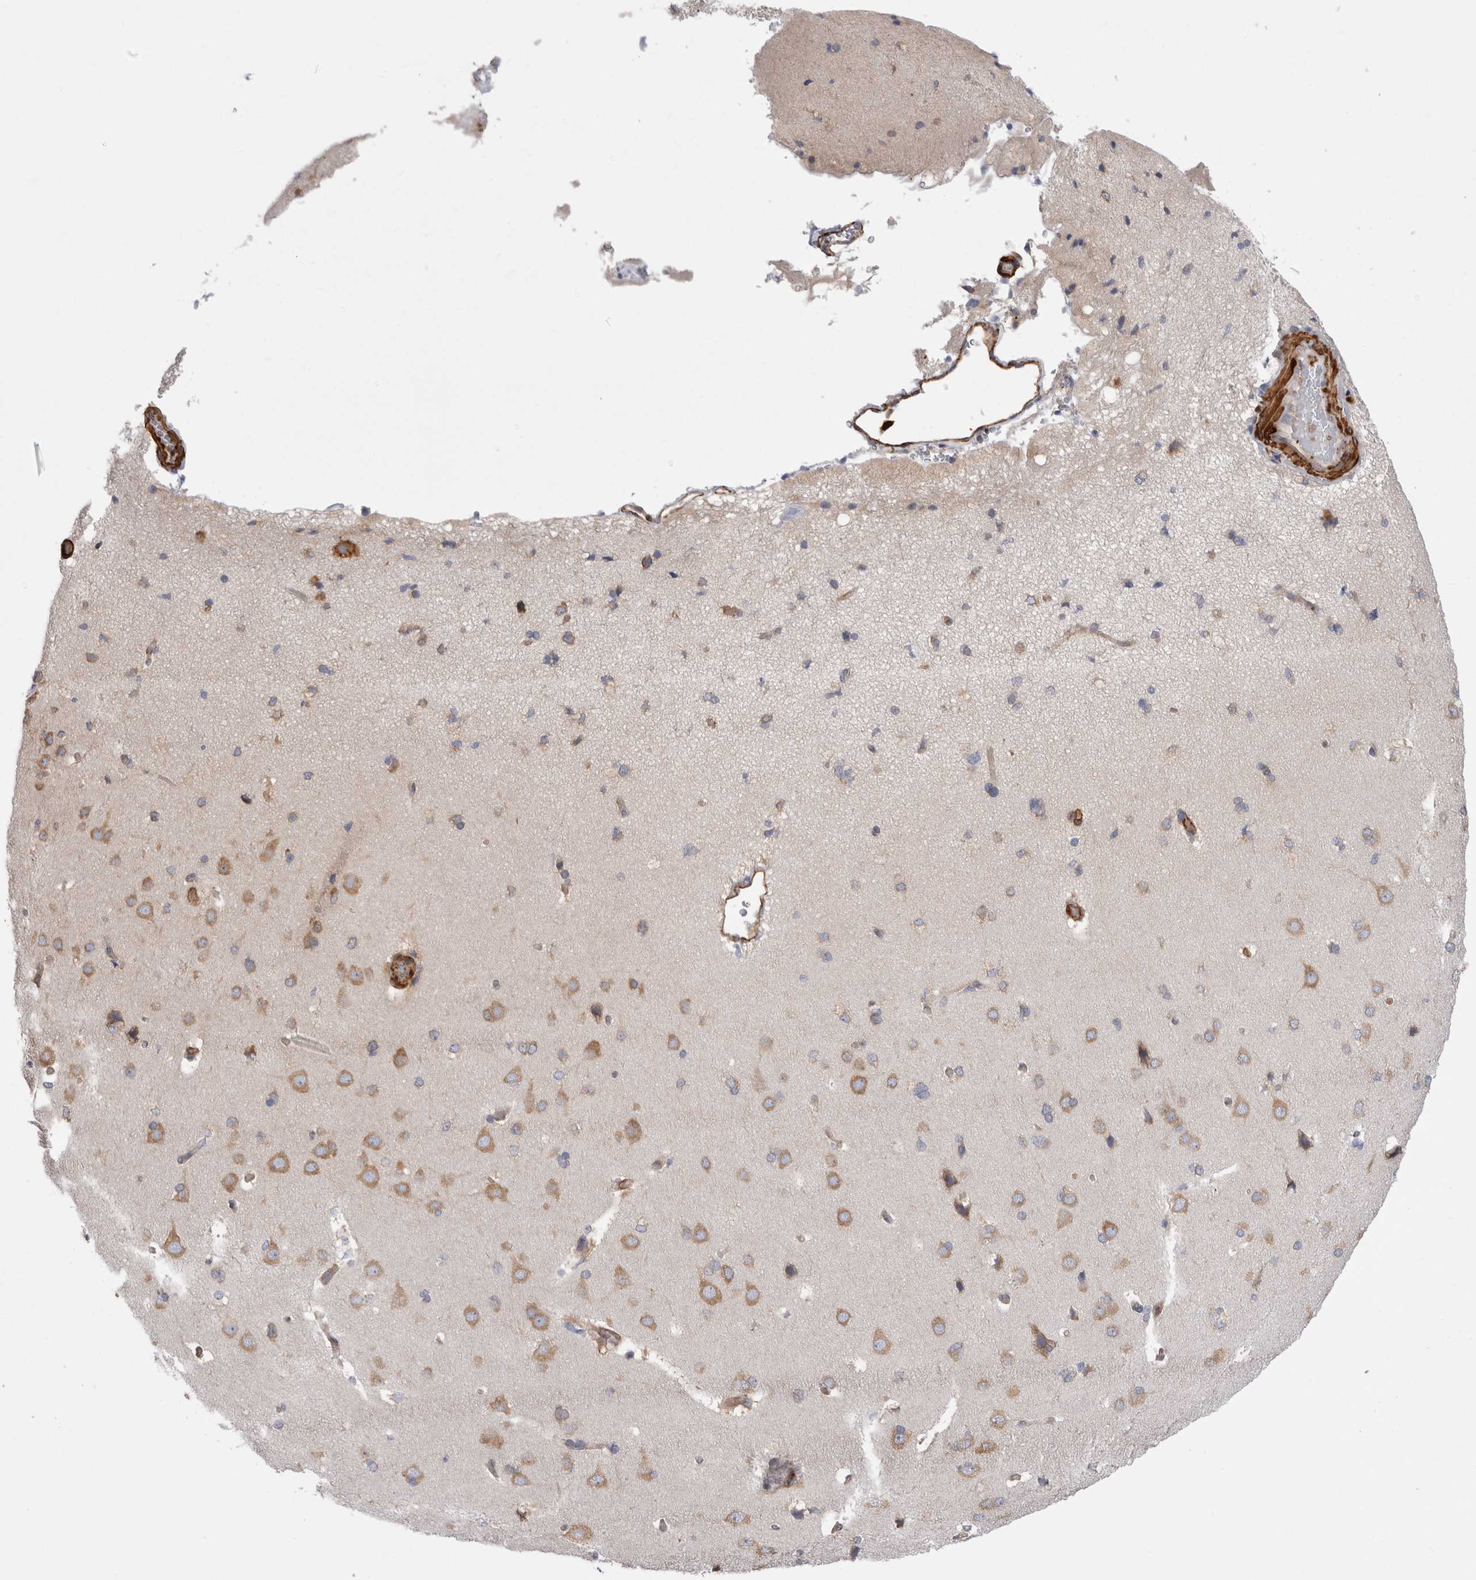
{"staining": {"intensity": "moderate", "quantity": ">75%", "location": "cytoplasmic/membranous"}, "tissue": "cerebral cortex", "cell_type": "Endothelial cells", "image_type": "normal", "snomed": [{"axis": "morphology", "description": "Normal tissue, NOS"}, {"axis": "topography", "description": "Cerebral cortex"}], "caption": "This photomicrograph reveals immunohistochemistry staining of unremarkable human cerebral cortex, with medium moderate cytoplasmic/membranous staining in approximately >75% of endothelial cells.", "gene": "EPRS1", "patient": {"sex": "male", "age": 62}}